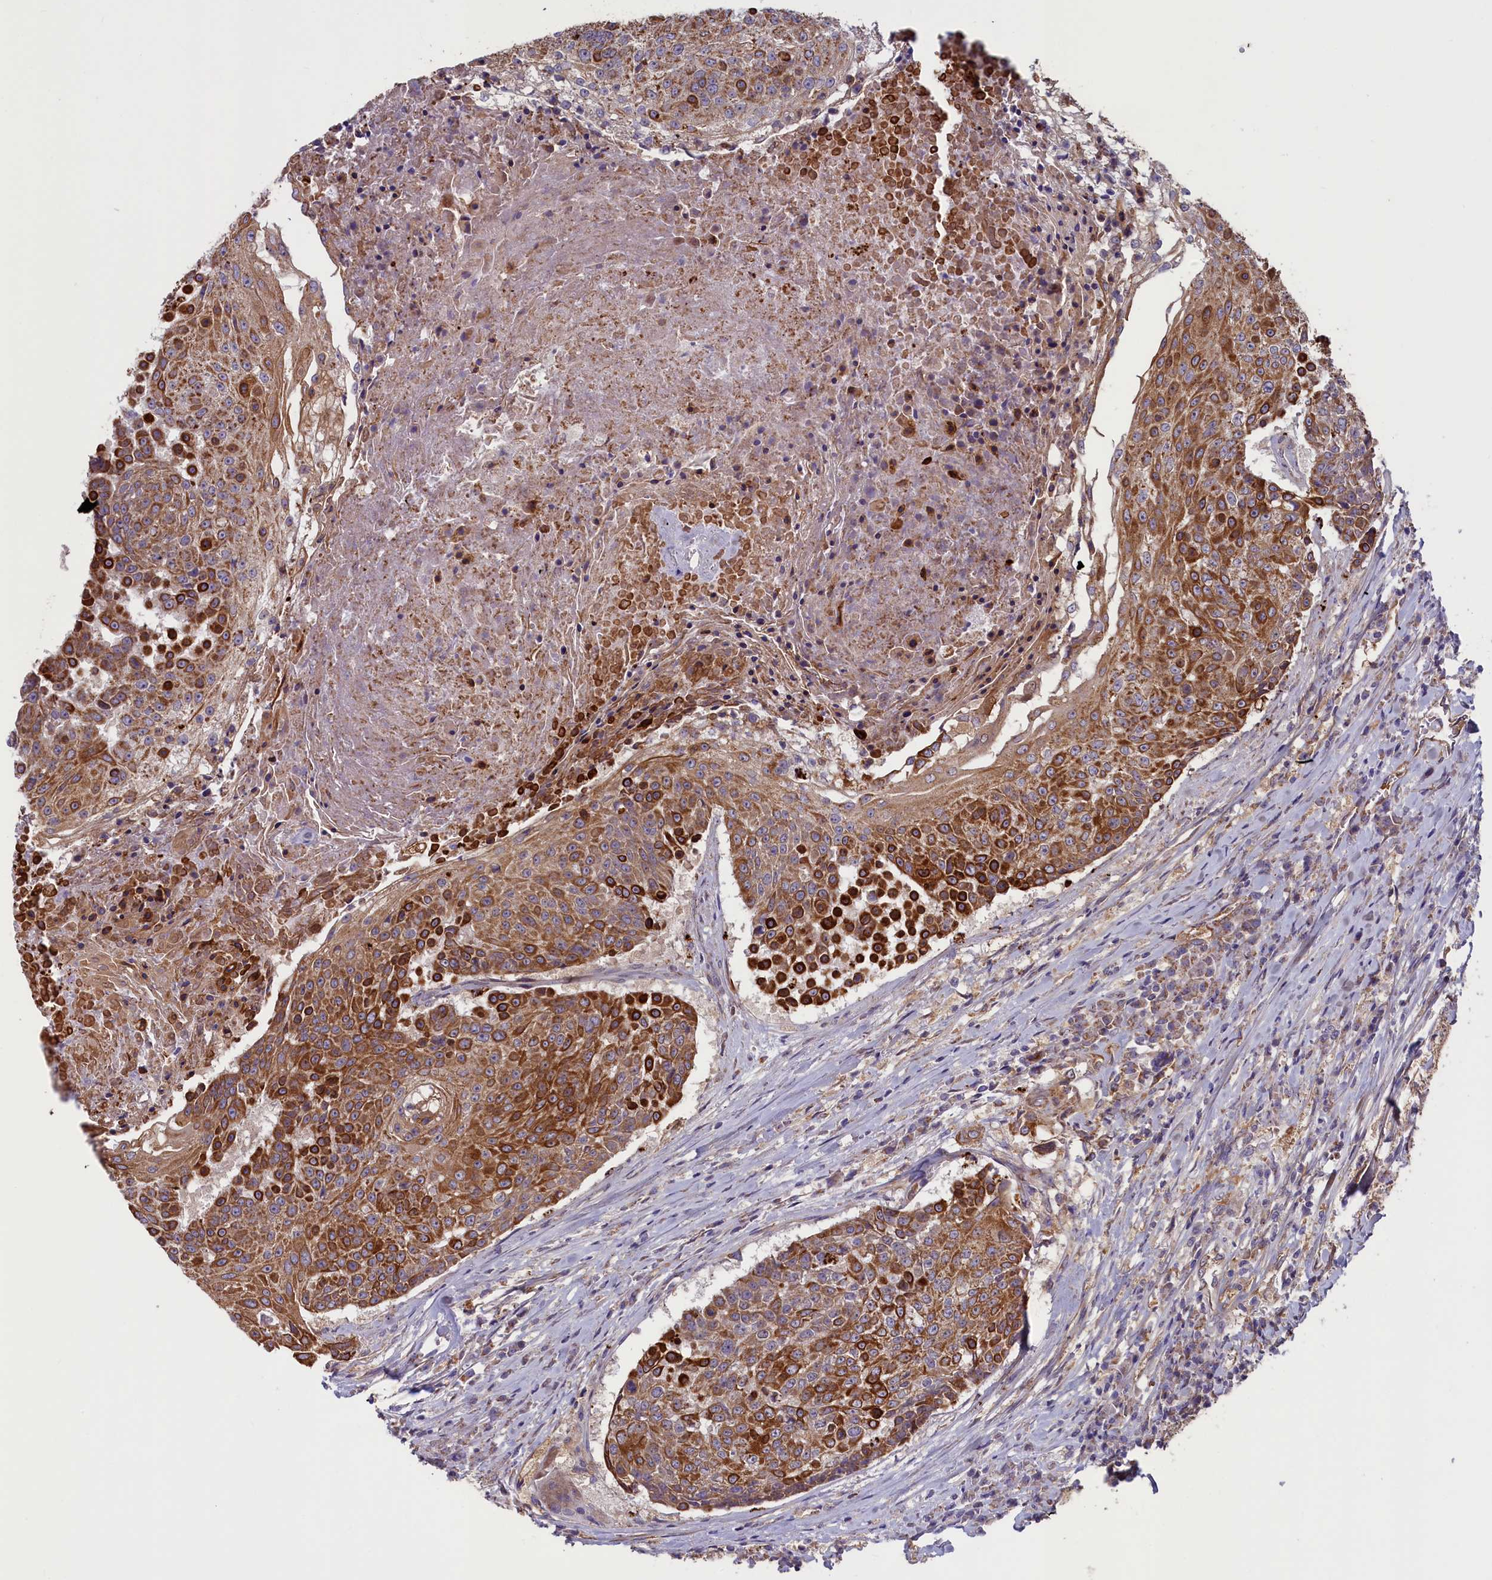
{"staining": {"intensity": "moderate", "quantity": ">75%", "location": "cytoplasmic/membranous"}, "tissue": "urothelial cancer", "cell_type": "Tumor cells", "image_type": "cancer", "snomed": [{"axis": "morphology", "description": "Urothelial carcinoma, High grade"}, {"axis": "topography", "description": "Urinary bladder"}], "caption": "Human urothelial carcinoma (high-grade) stained for a protein (brown) reveals moderate cytoplasmic/membranous positive staining in about >75% of tumor cells.", "gene": "ACAD8", "patient": {"sex": "female", "age": 63}}